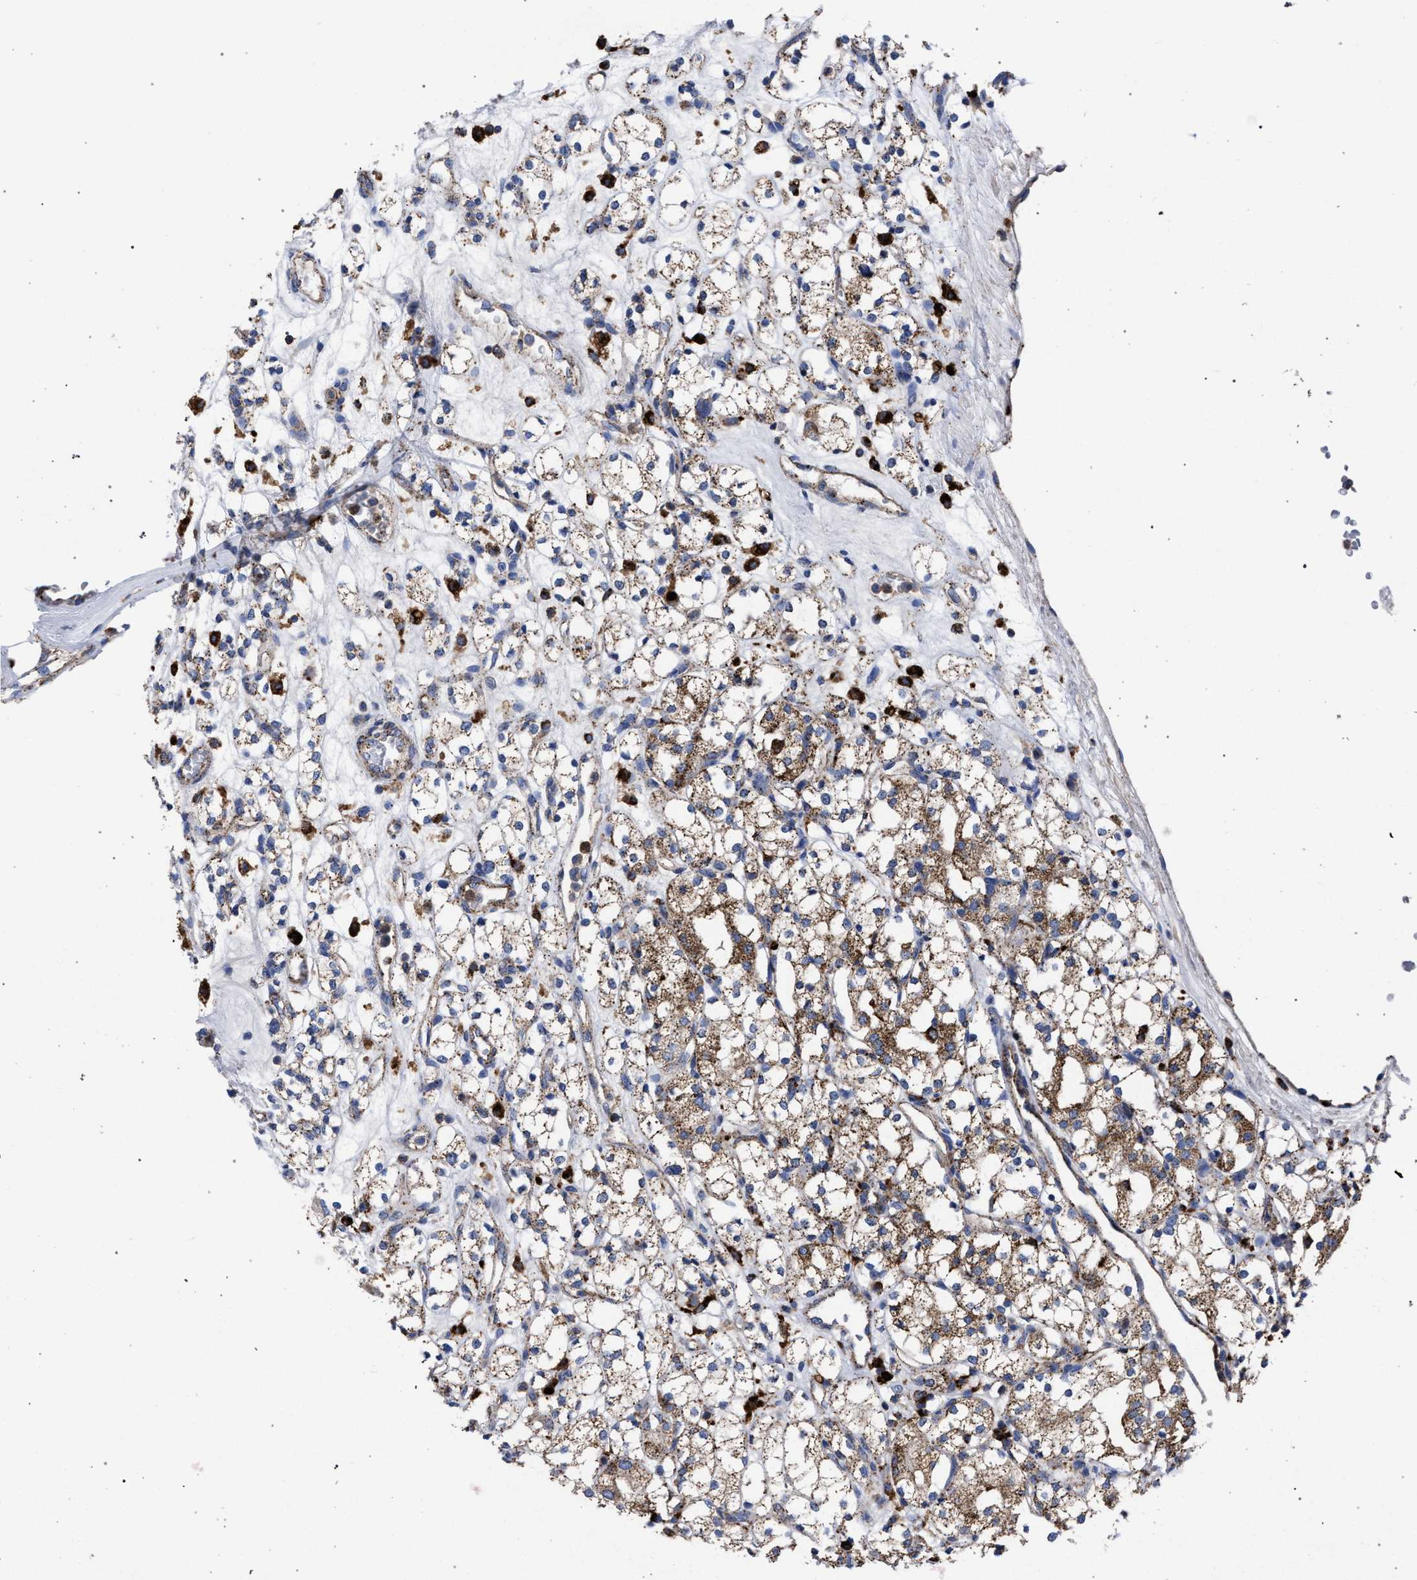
{"staining": {"intensity": "moderate", "quantity": ">75%", "location": "cytoplasmic/membranous"}, "tissue": "renal cancer", "cell_type": "Tumor cells", "image_type": "cancer", "snomed": [{"axis": "morphology", "description": "Adenocarcinoma, NOS"}, {"axis": "topography", "description": "Kidney"}], "caption": "High-power microscopy captured an immunohistochemistry histopathology image of renal adenocarcinoma, revealing moderate cytoplasmic/membranous expression in approximately >75% of tumor cells.", "gene": "PPT1", "patient": {"sex": "male", "age": 77}}